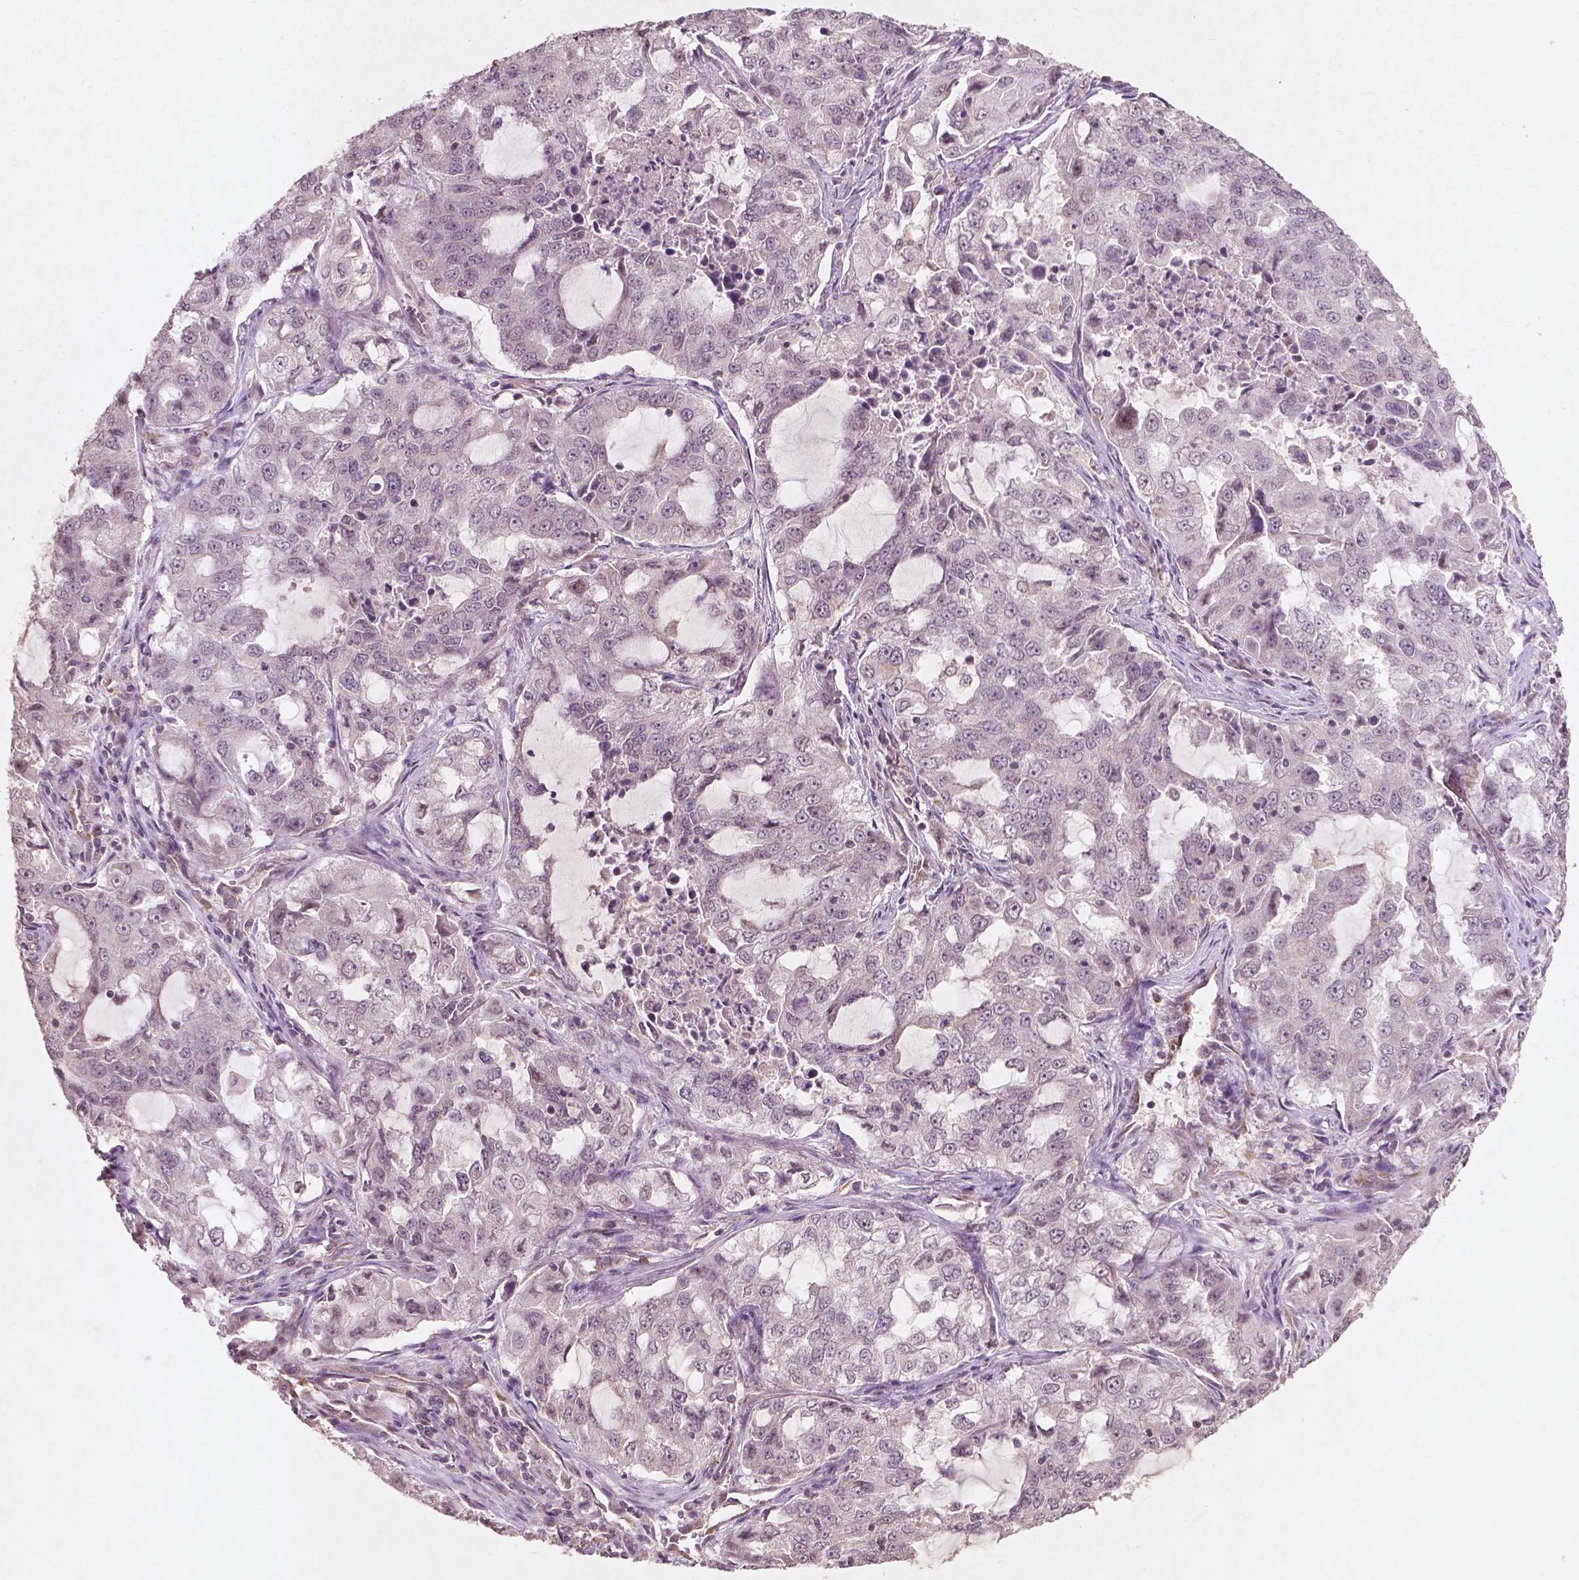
{"staining": {"intensity": "negative", "quantity": "none", "location": "none"}, "tissue": "lung cancer", "cell_type": "Tumor cells", "image_type": "cancer", "snomed": [{"axis": "morphology", "description": "Adenocarcinoma, NOS"}, {"axis": "topography", "description": "Lung"}], "caption": "Adenocarcinoma (lung) stained for a protein using immunohistochemistry exhibits no expression tumor cells.", "gene": "SMAD2", "patient": {"sex": "female", "age": 61}}